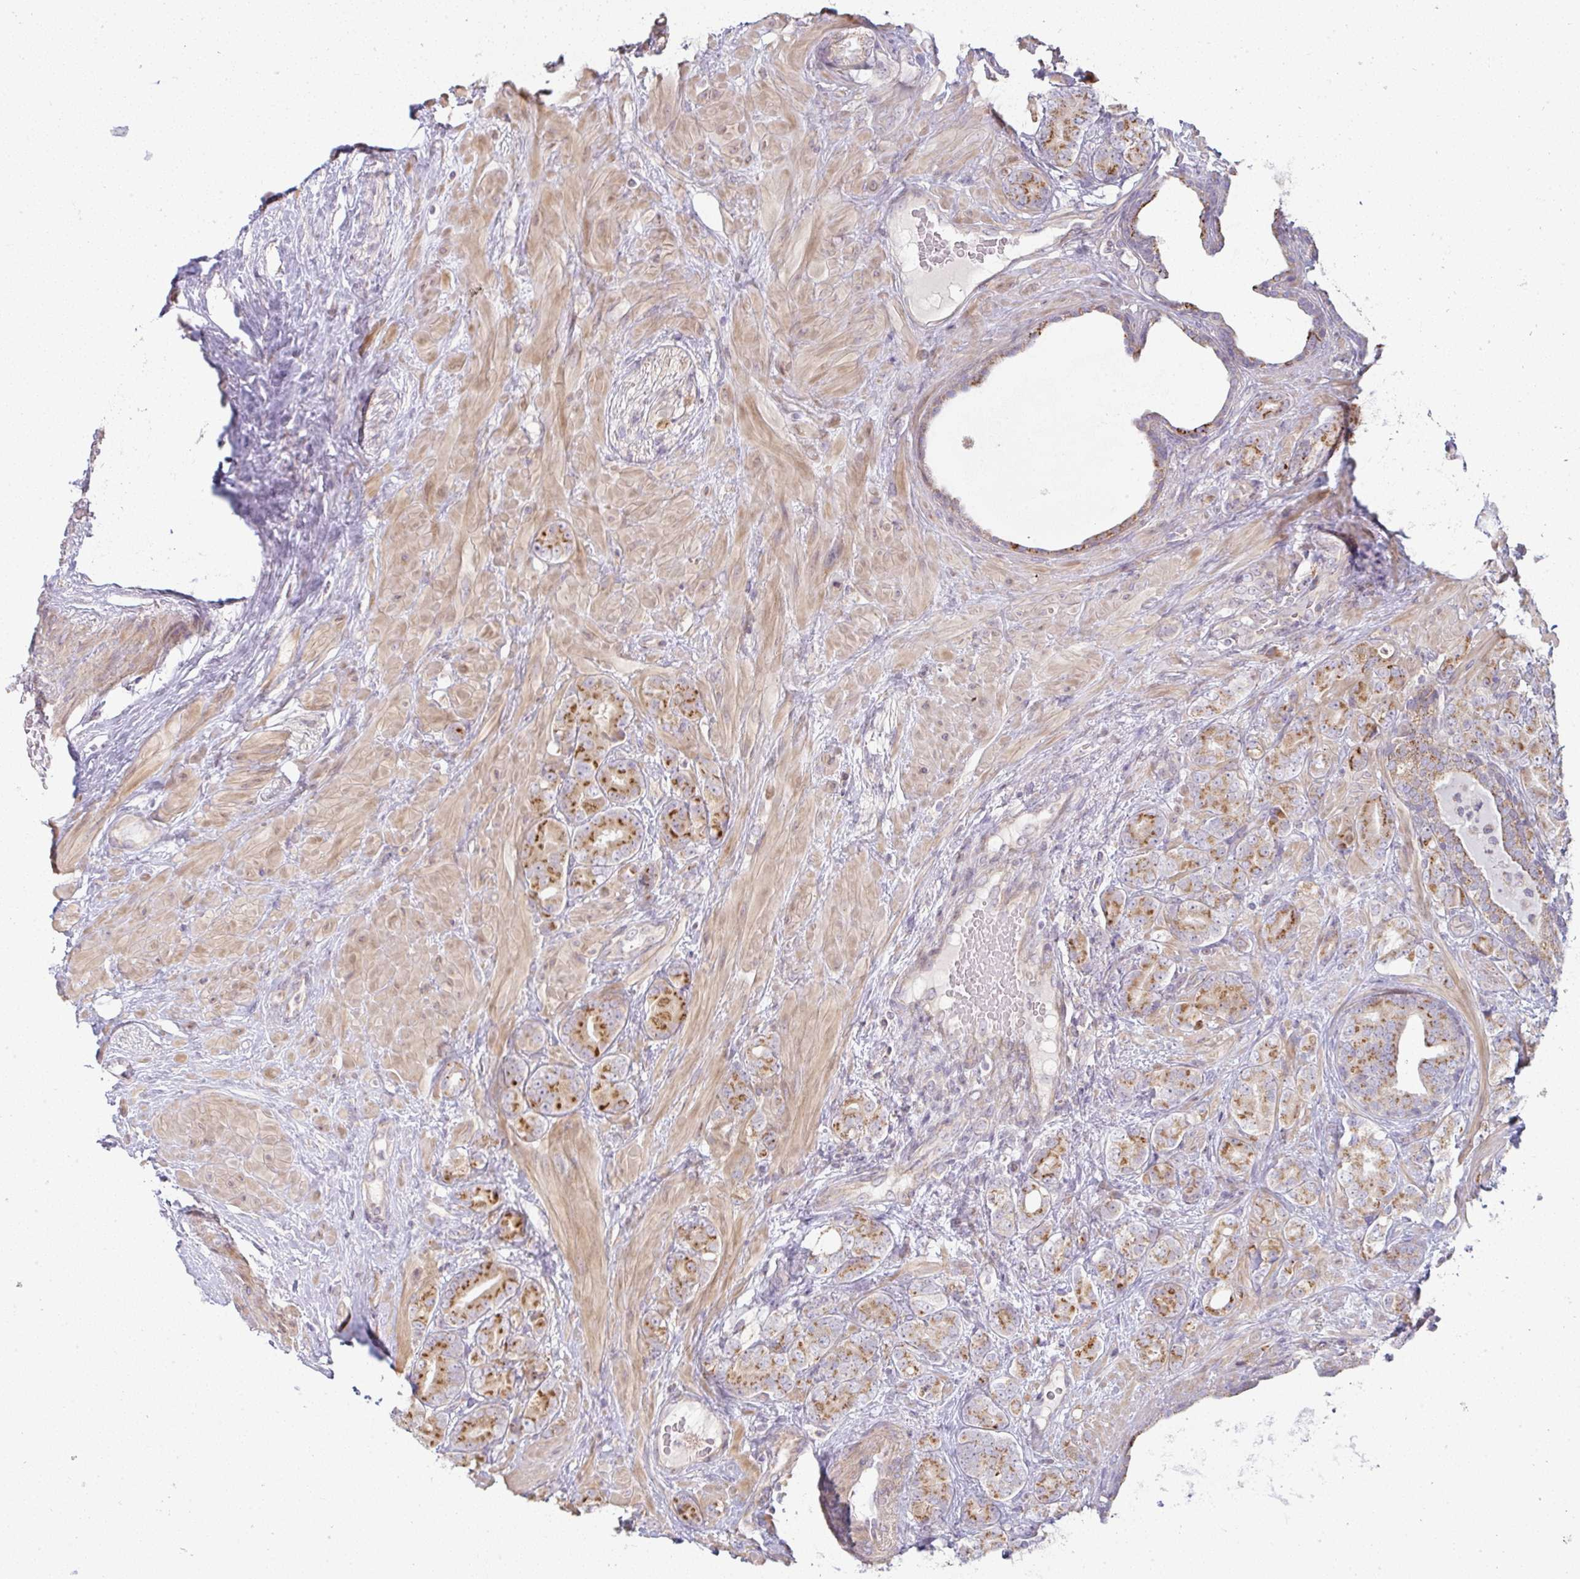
{"staining": {"intensity": "moderate", "quantity": ">75%", "location": "cytoplasmic/membranous"}, "tissue": "prostate cancer", "cell_type": "Tumor cells", "image_type": "cancer", "snomed": [{"axis": "morphology", "description": "Adenocarcinoma, High grade"}, {"axis": "topography", "description": "Prostate"}], "caption": "Moderate cytoplasmic/membranous protein positivity is identified in about >75% of tumor cells in prostate high-grade adenocarcinoma.", "gene": "MOB1A", "patient": {"sex": "male", "age": 62}}